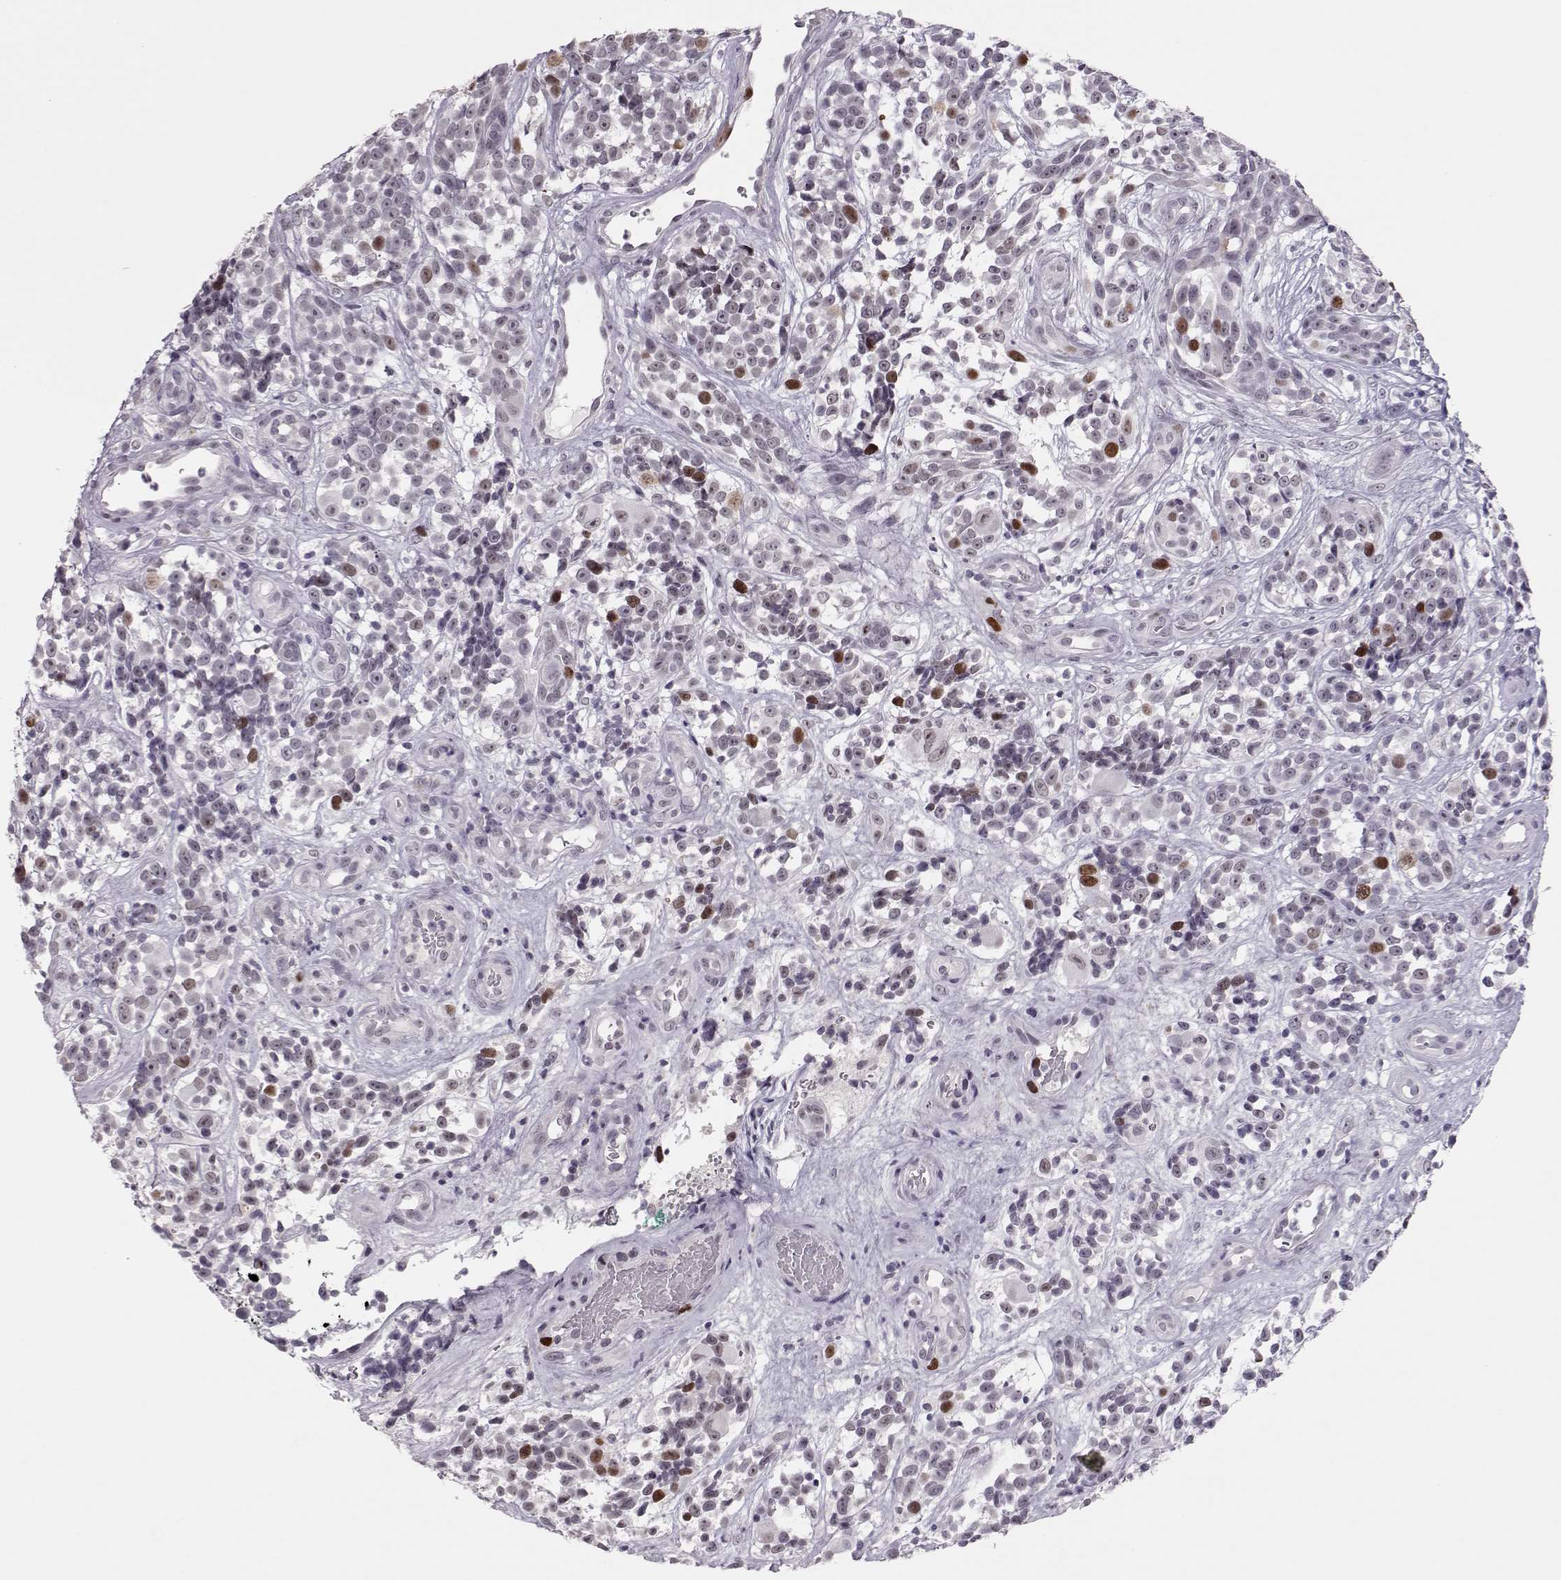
{"staining": {"intensity": "moderate", "quantity": "<25%", "location": "nuclear"}, "tissue": "melanoma", "cell_type": "Tumor cells", "image_type": "cancer", "snomed": [{"axis": "morphology", "description": "Malignant melanoma, NOS"}, {"axis": "topography", "description": "Skin"}], "caption": "Immunohistochemistry (IHC) micrograph of neoplastic tissue: human malignant melanoma stained using IHC demonstrates low levels of moderate protein expression localized specifically in the nuclear of tumor cells, appearing as a nuclear brown color.", "gene": "SGO1", "patient": {"sex": "female", "age": 88}}